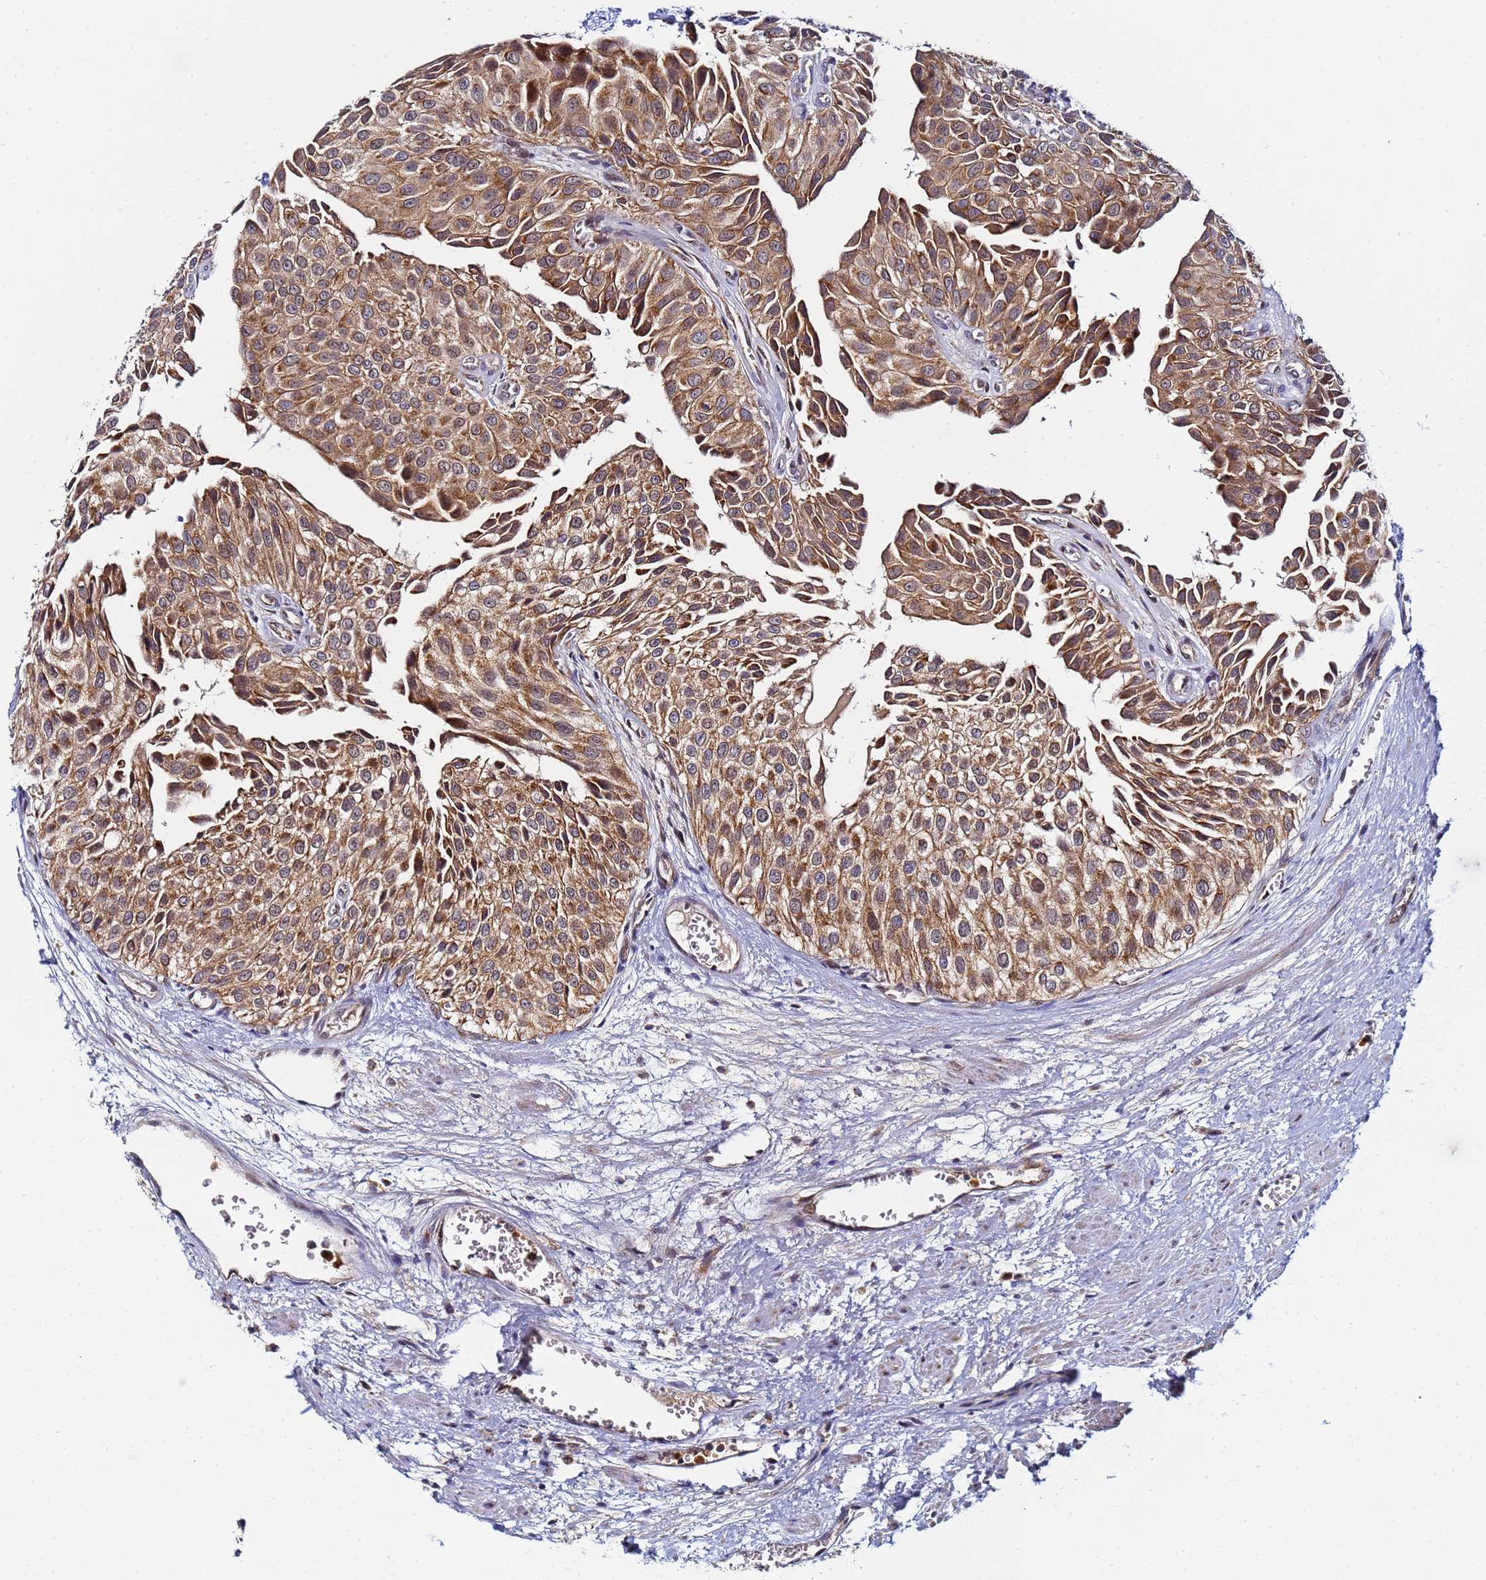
{"staining": {"intensity": "moderate", "quantity": ">75%", "location": "cytoplasmic/membranous,nuclear"}, "tissue": "urothelial cancer", "cell_type": "Tumor cells", "image_type": "cancer", "snomed": [{"axis": "morphology", "description": "Urothelial carcinoma, Low grade"}, {"axis": "topography", "description": "Urinary bladder"}], "caption": "A photomicrograph showing moderate cytoplasmic/membranous and nuclear positivity in about >75% of tumor cells in urothelial cancer, as visualized by brown immunohistochemical staining.", "gene": "CCDC127", "patient": {"sex": "male", "age": 88}}